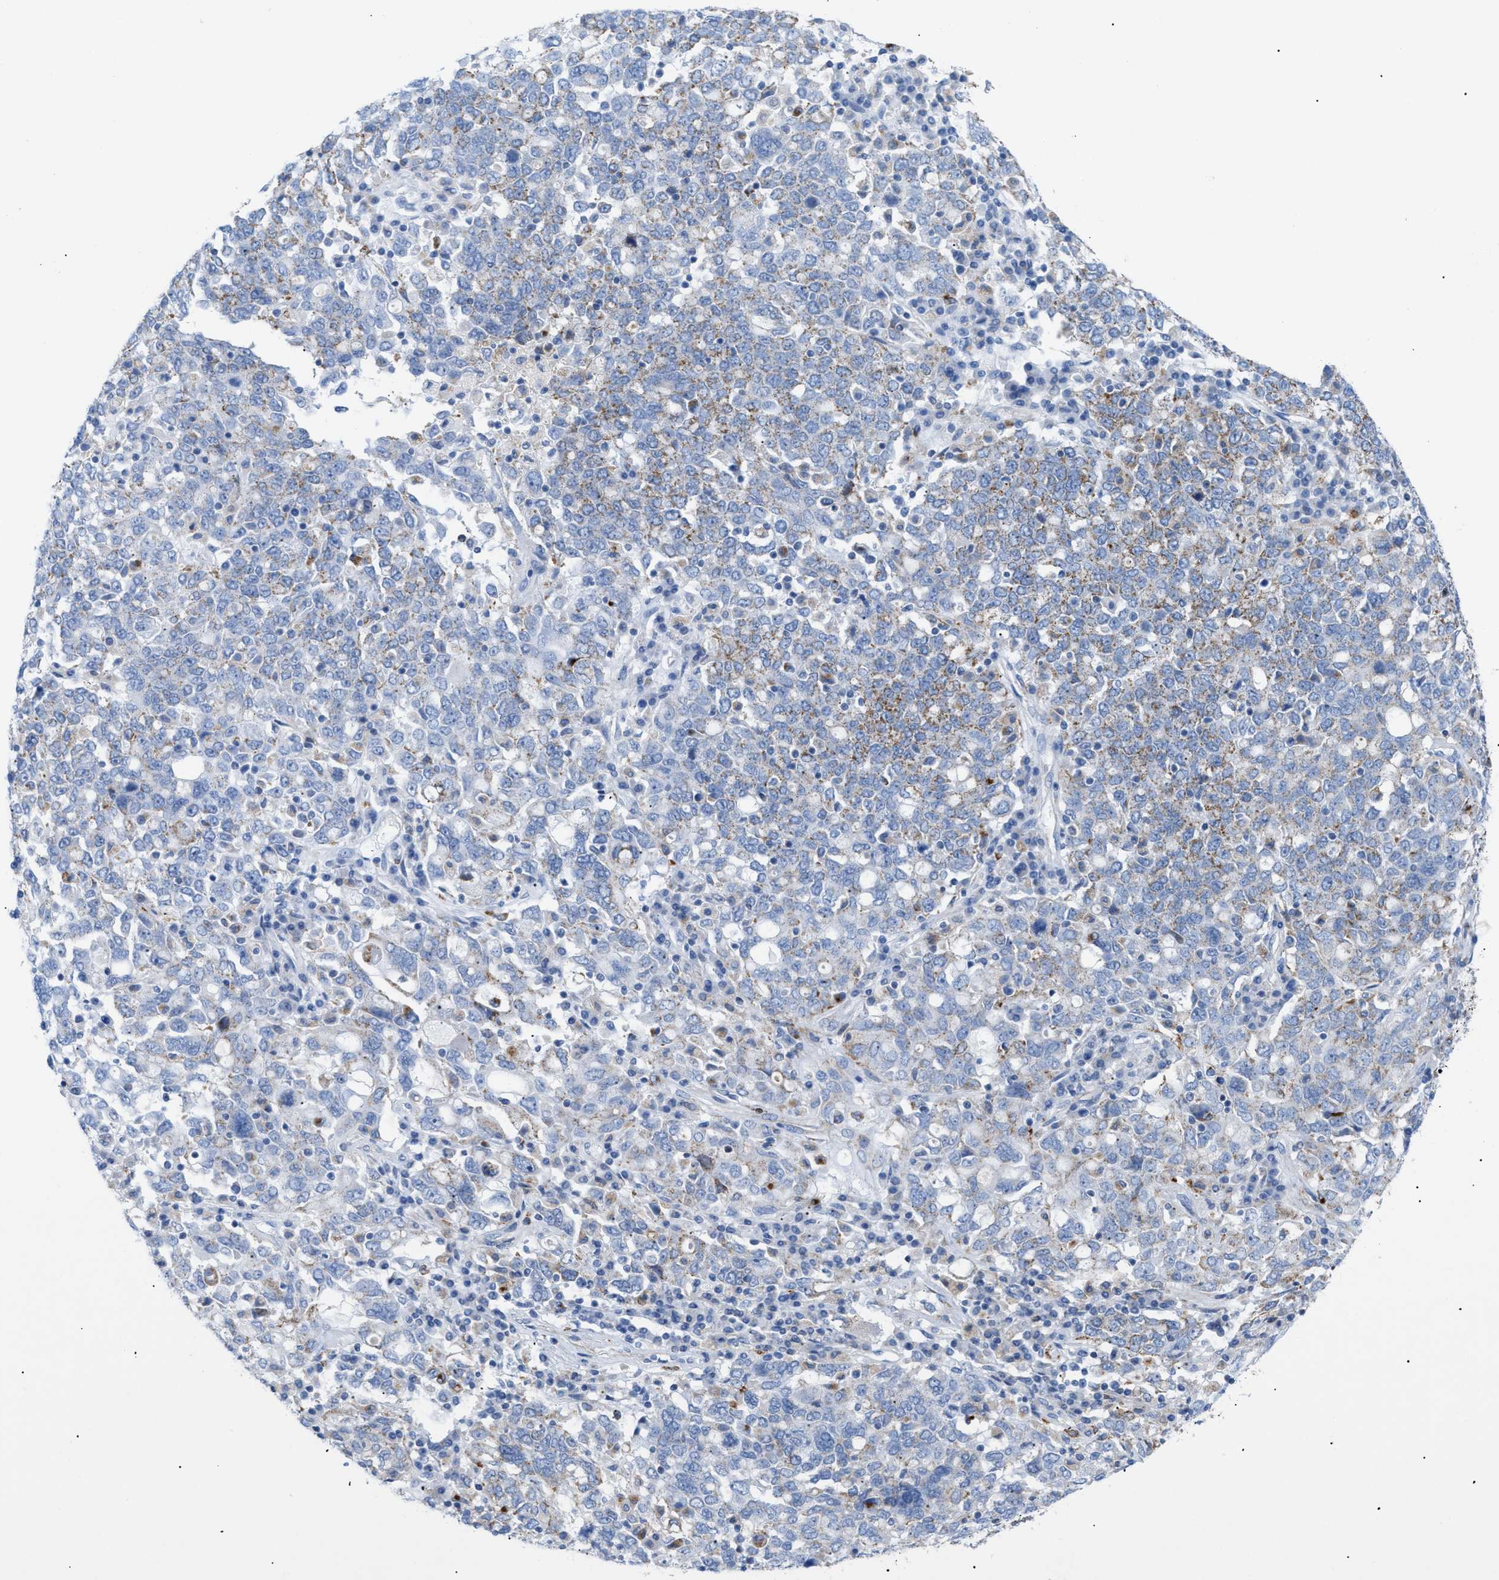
{"staining": {"intensity": "moderate", "quantity": "<25%", "location": "cytoplasmic/membranous"}, "tissue": "ovarian cancer", "cell_type": "Tumor cells", "image_type": "cancer", "snomed": [{"axis": "morphology", "description": "Carcinoma, endometroid"}, {"axis": "topography", "description": "Ovary"}], "caption": "Endometroid carcinoma (ovarian) was stained to show a protein in brown. There is low levels of moderate cytoplasmic/membranous positivity in approximately <25% of tumor cells.", "gene": "DRAM2", "patient": {"sex": "female", "age": 62}}